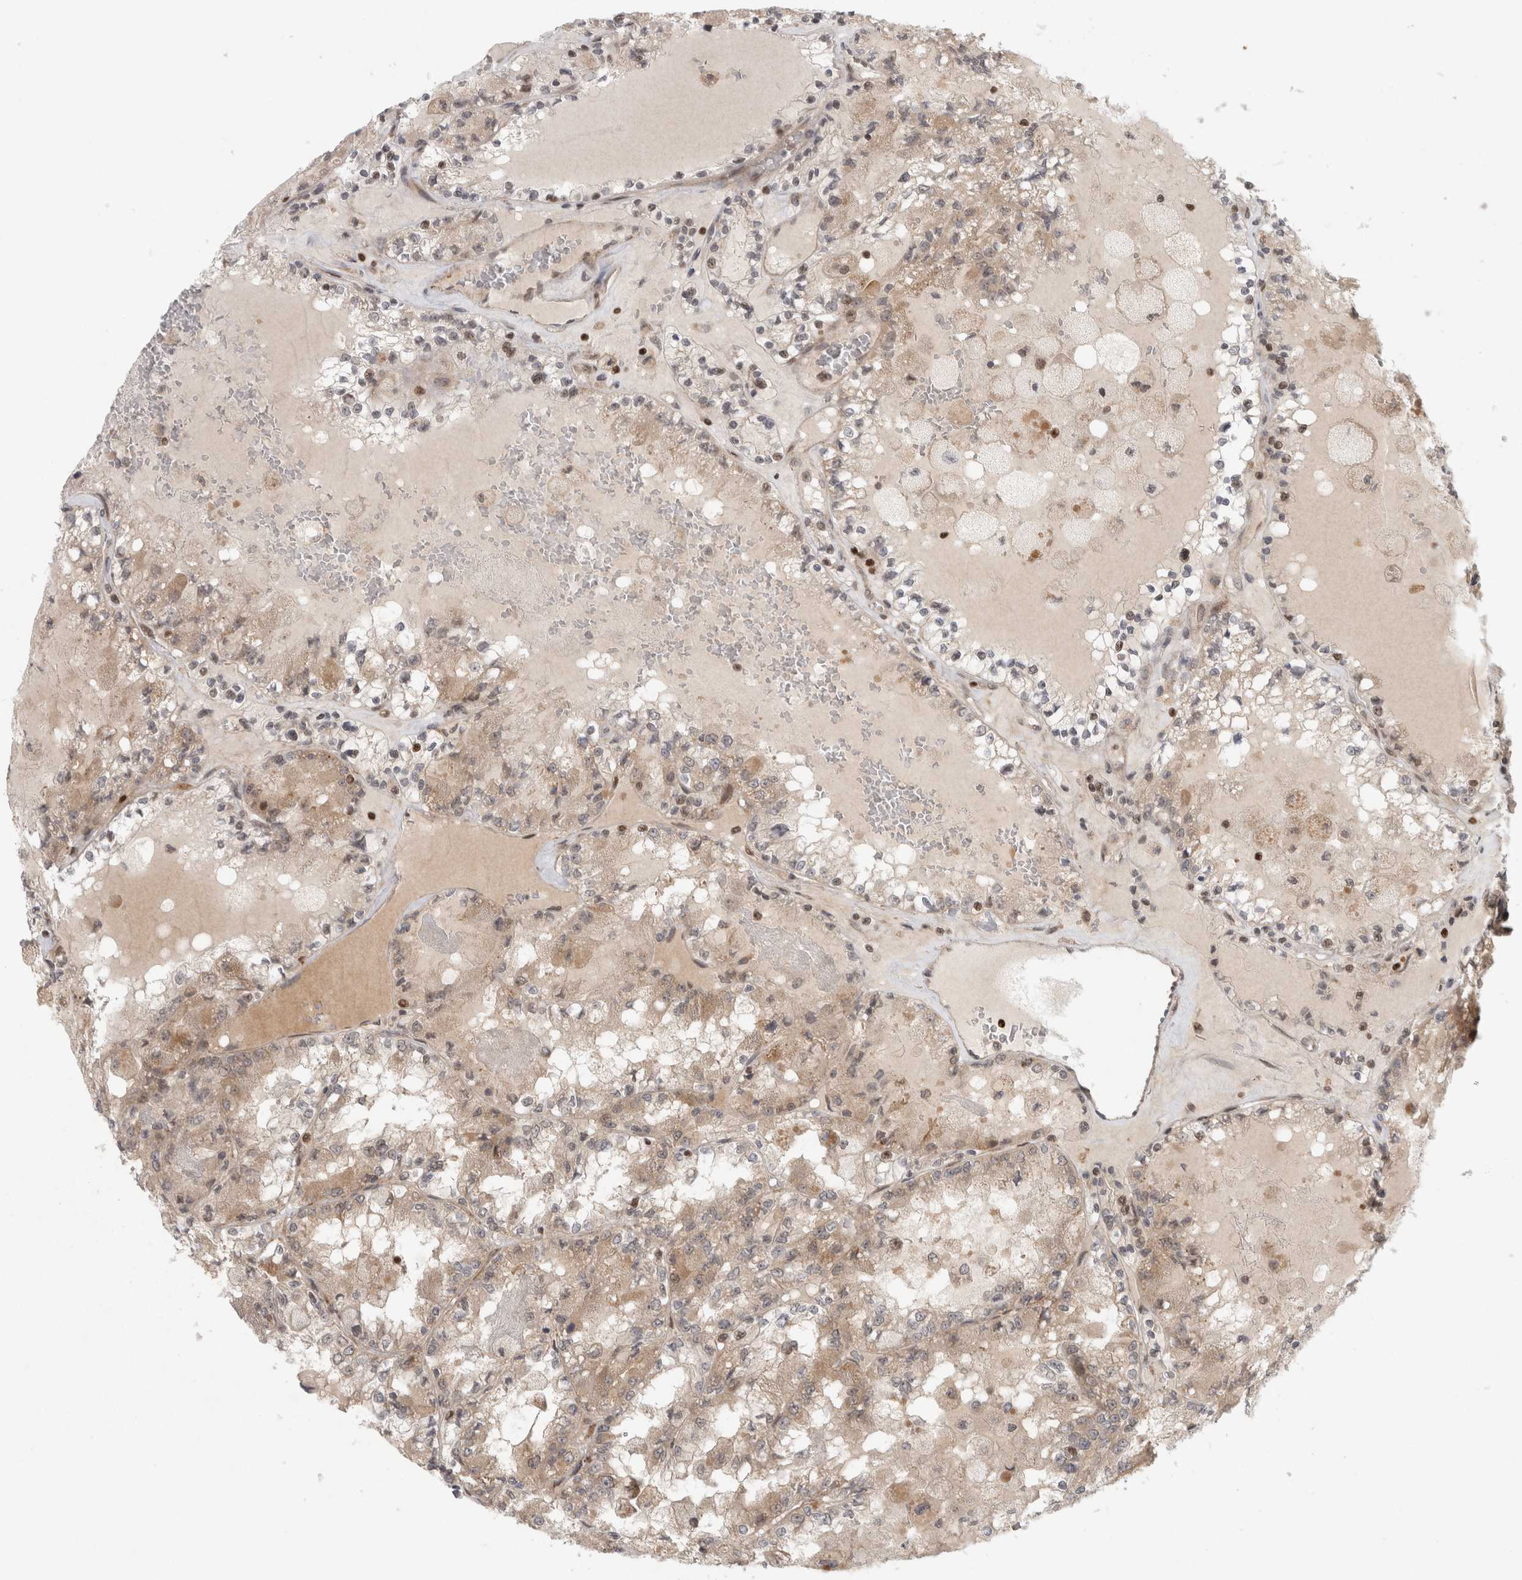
{"staining": {"intensity": "weak", "quantity": ">75%", "location": "cytoplasmic/membranous"}, "tissue": "renal cancer", "cell_type": "Tumor cells", "image_type": "cancer", "snomed": [{"axis": "morphology", "description": "Adenocarcinoma, NOS"}, {"axis": "topography", "description": "Kidney"}], "caption": "Protein staining by immunohistochemistry (IHC) displays weak cytoplasmic/membranous positivity in approximately >75% of tumor cells in renal cancer (adenocarcinoma). (Brightfield microscopy of DAB IHC at high magnification).", "gene": "KDM8", "patient": {"sex": "female", "age": 56}}